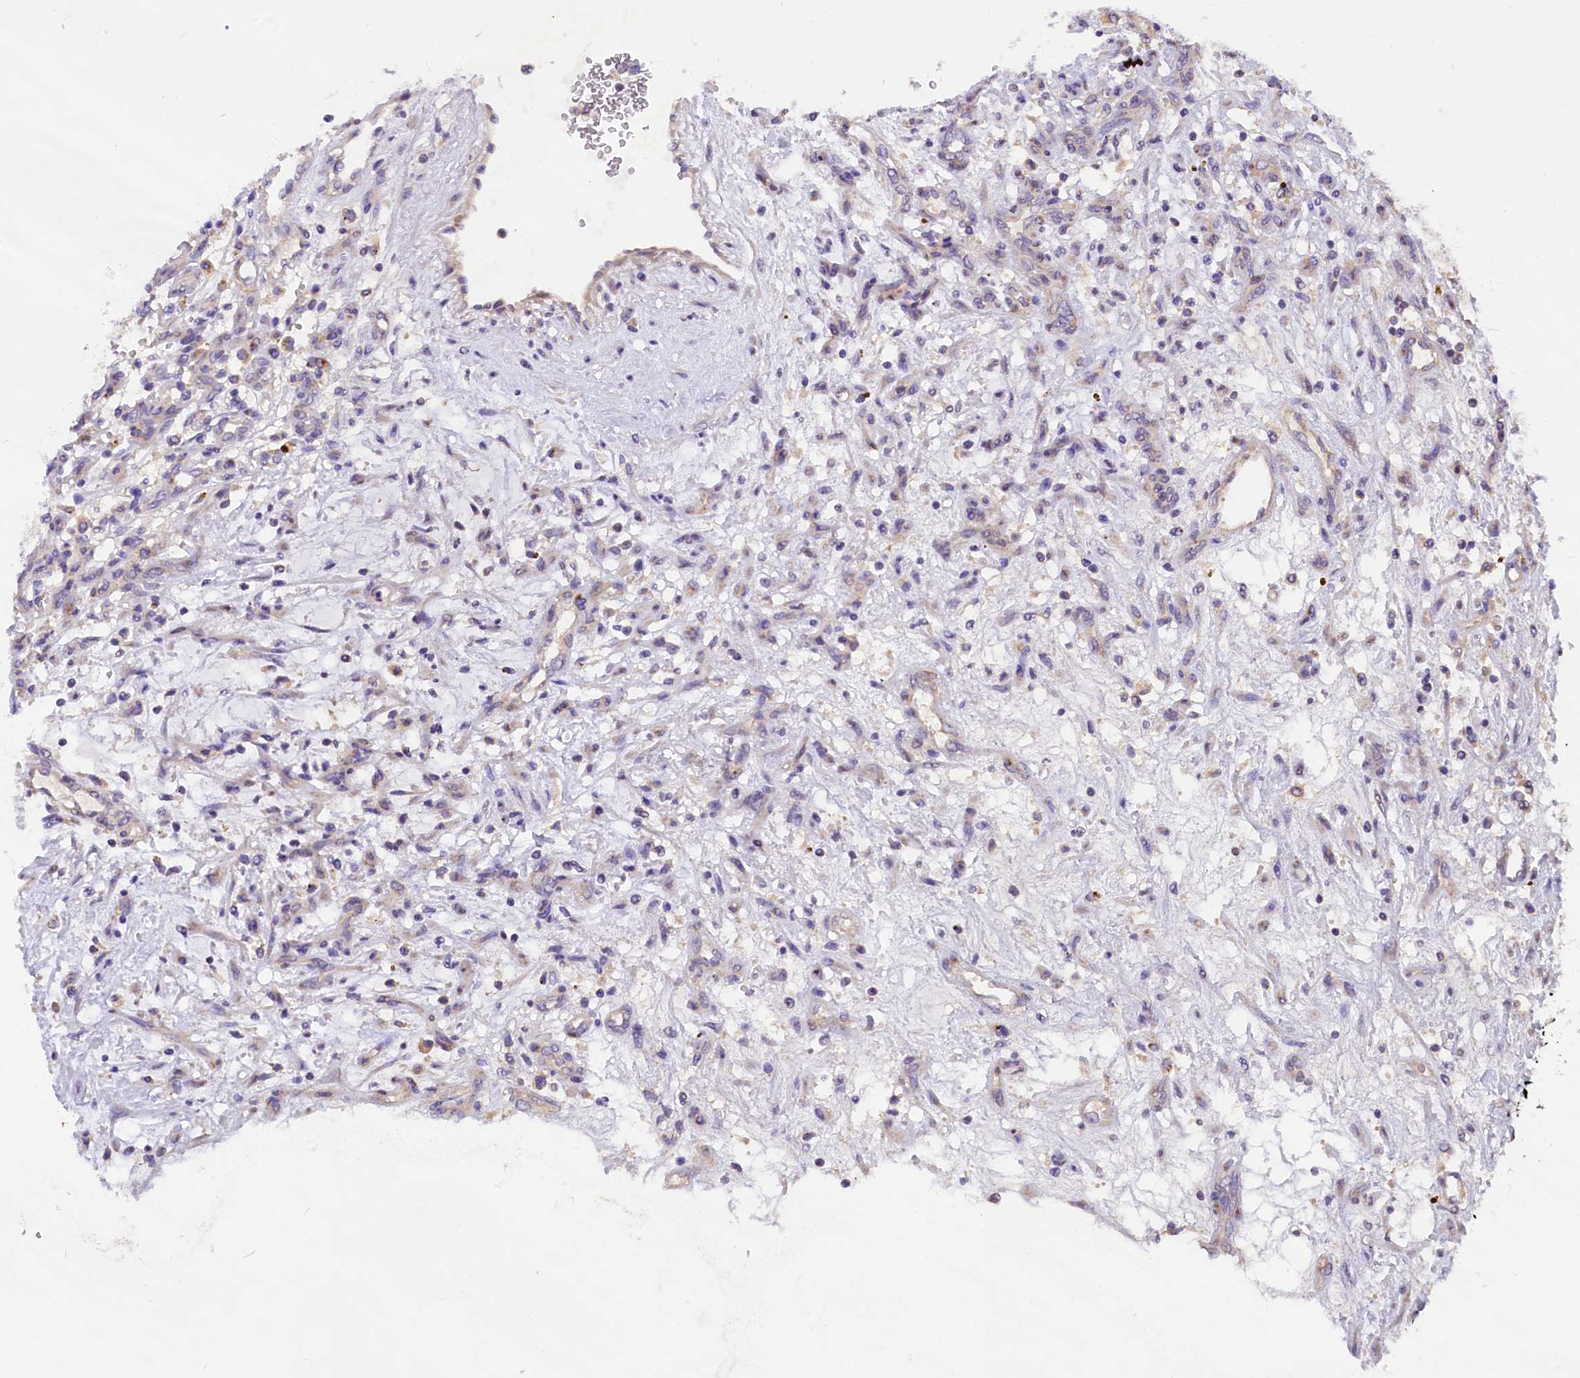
{"staining": {"intensity": "negative", "quantity": "none", "location": "none"}, "tissue": "renal cancer", "cell_type": "Tumor cells", "image_type": "cancer", "snomed": [{"axis": "morphology", "description": "Adenocarcinoma, NOS"}, {"axis": "topography", "description": "Kidney"}], "caption": "Immunohistochemistry photomicrograph of neoplastic tissue: human renal cancer (adenocarcinoma) stained with DAB (3,3'-diaminobenzidine) displays no significant protein positivity in tumor cells.", "gene": "AP3B2", "patient": {"sex": "female", "age": 57}}